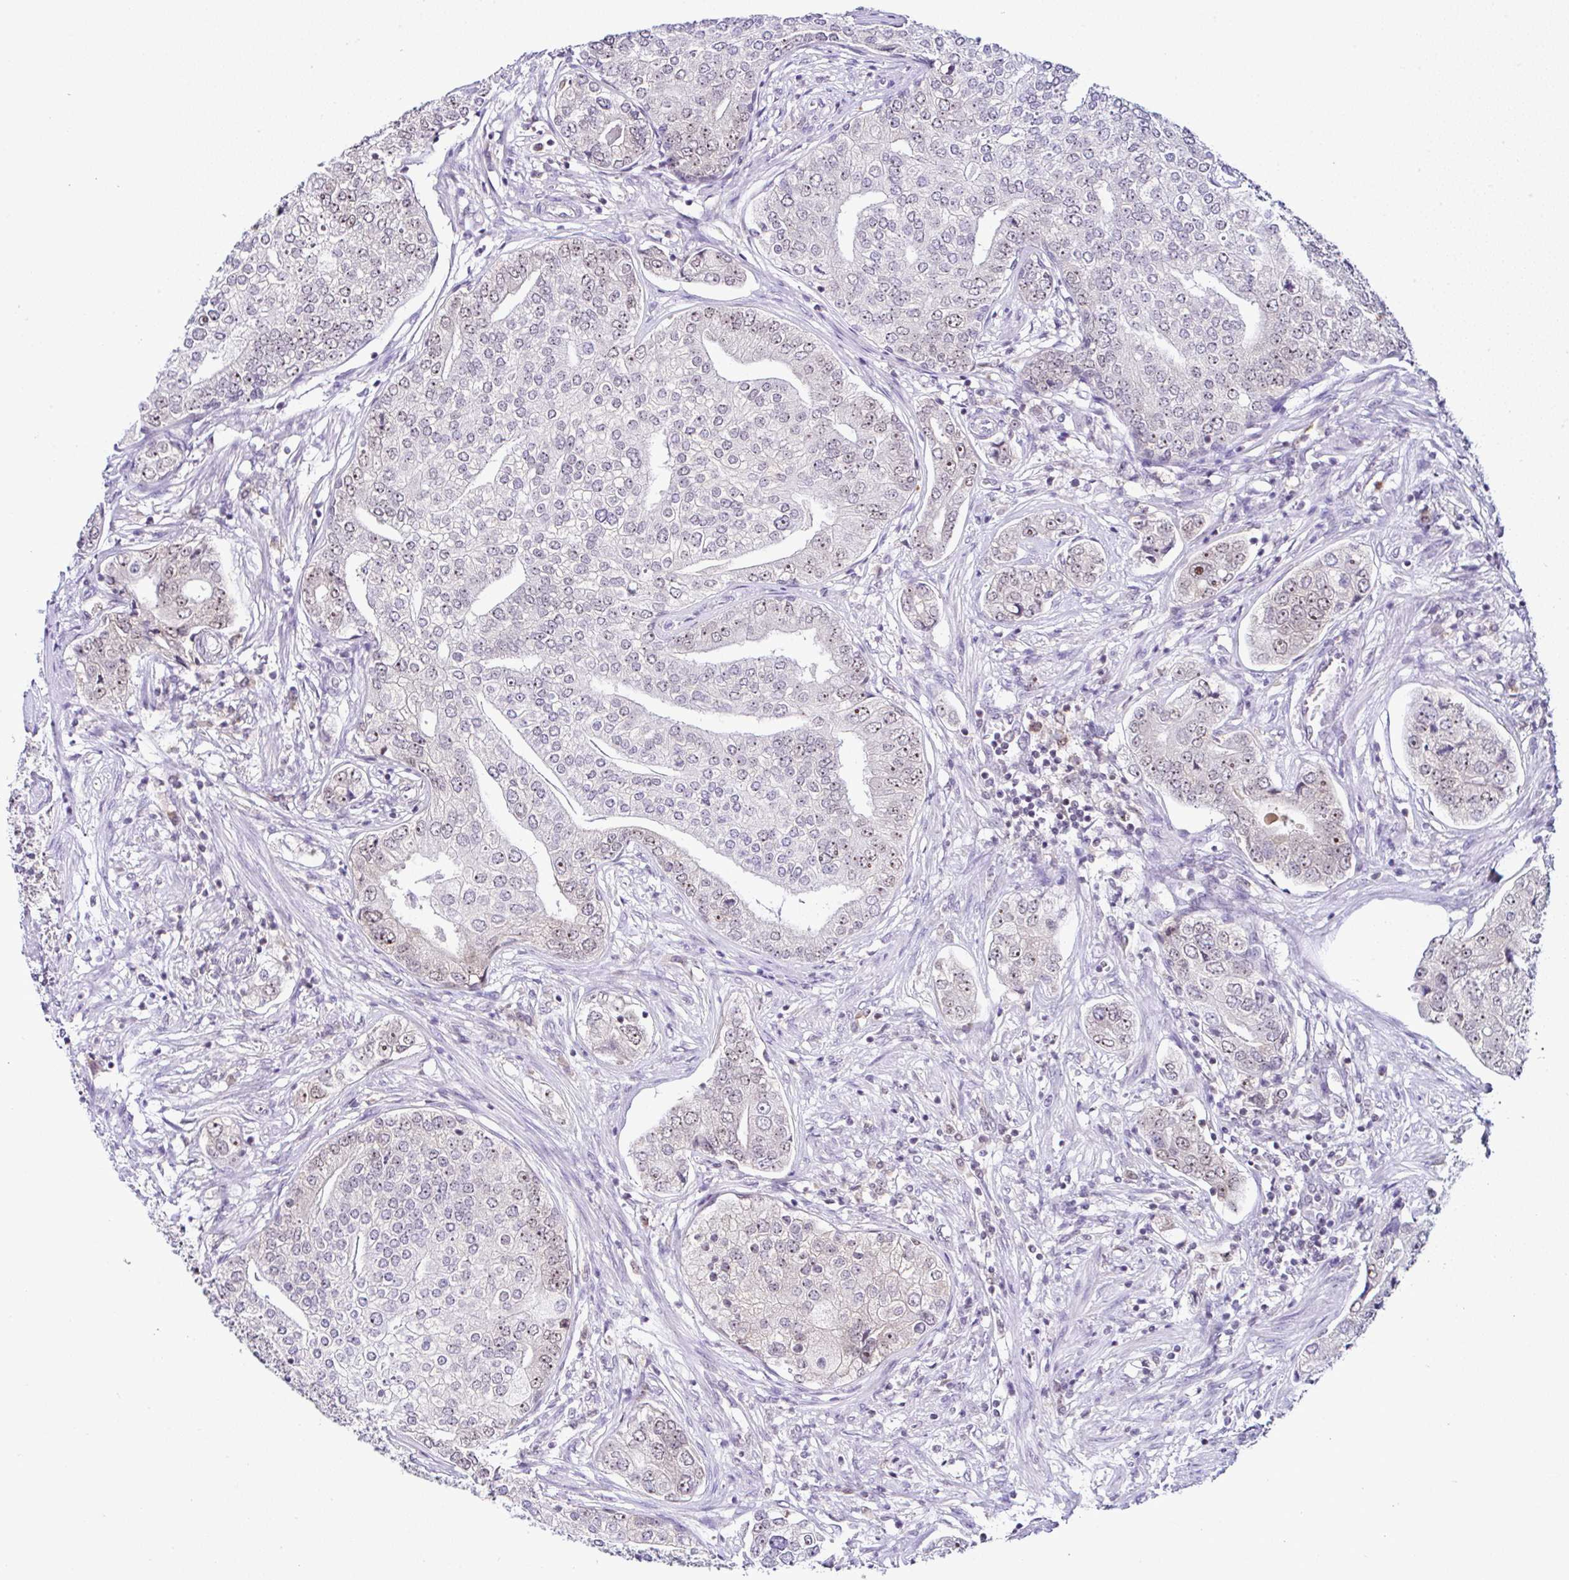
{"staining": {"intensity": "weak", "quantity": "25%-75%", "location": "nuclear"}, "tissue": "prostate cancer", "cell_type": "Tumor cells", "image_type": "cancer", "snomed": [{"axis": "morphology", "description": "Adenocarcinoma, High grade"}, {"axis": "topography", "description": "Prostate"}], "caption": "Prostate cancer tissue exhibits weak nuclear positivity in about 25%-75% of tumor cells, visualized by immunohistochemistry.", "gene": "PTPN2", "patient": {"sex": "male", "age": 60}}